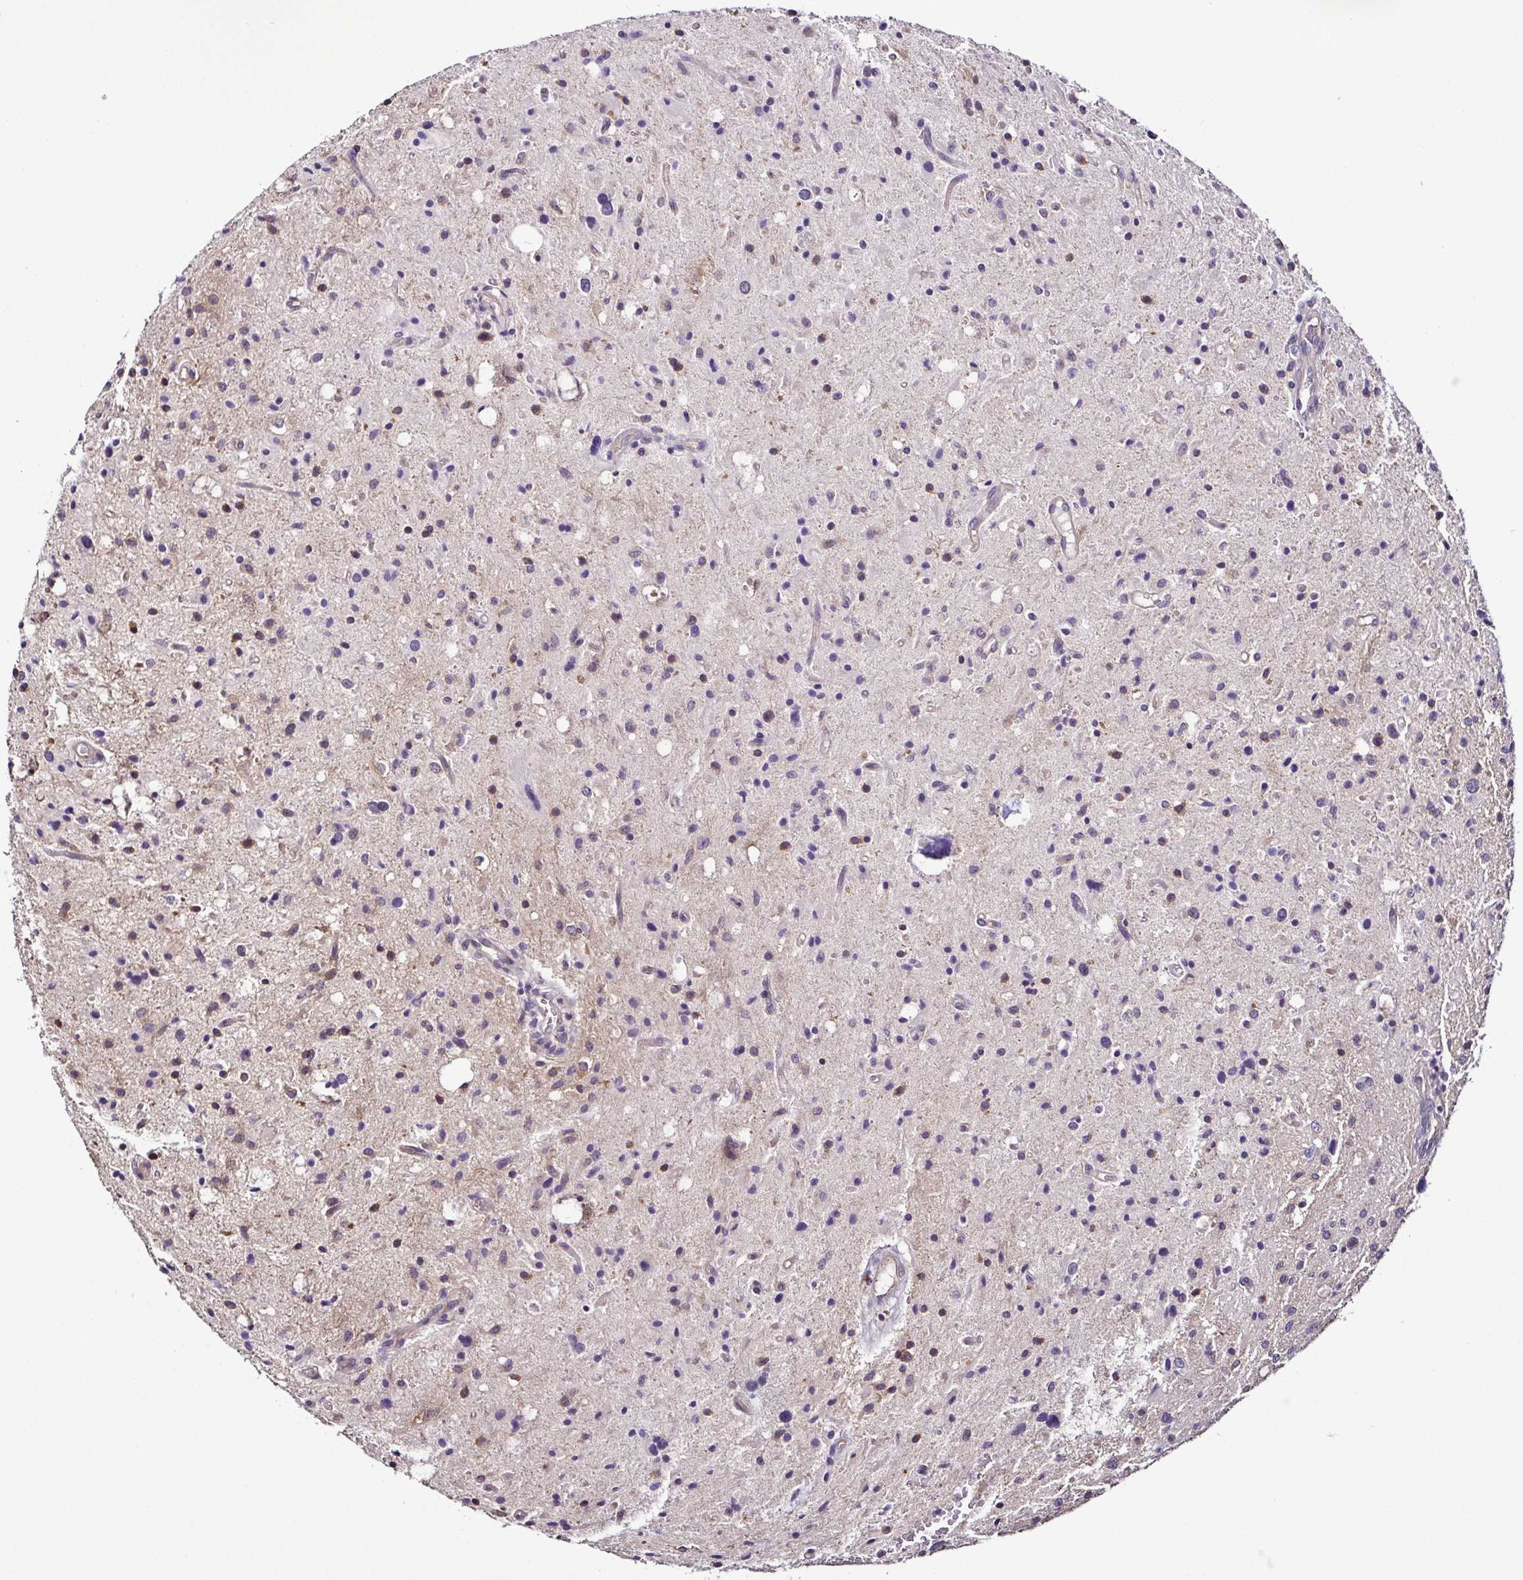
{"staining": {"intensity": "negative", "quantity": "none", "location": "none"}, "tissue": "glioma", "cell_type": "Tumor cells", "image_type": "cancer", "snomed": [{"axis": "morphology", "description": "Glioma, malignant, Low grade"}, {"axis": "topography", "description": "Brain"}], "caption": "This is a micrograph of immunohistochemistry (IHC) staining of low-grade glioma (malignant), which shows no staining in tumor cells.", "gene": "LMOD2", "patient": {"sex": "female", "age": 58}}